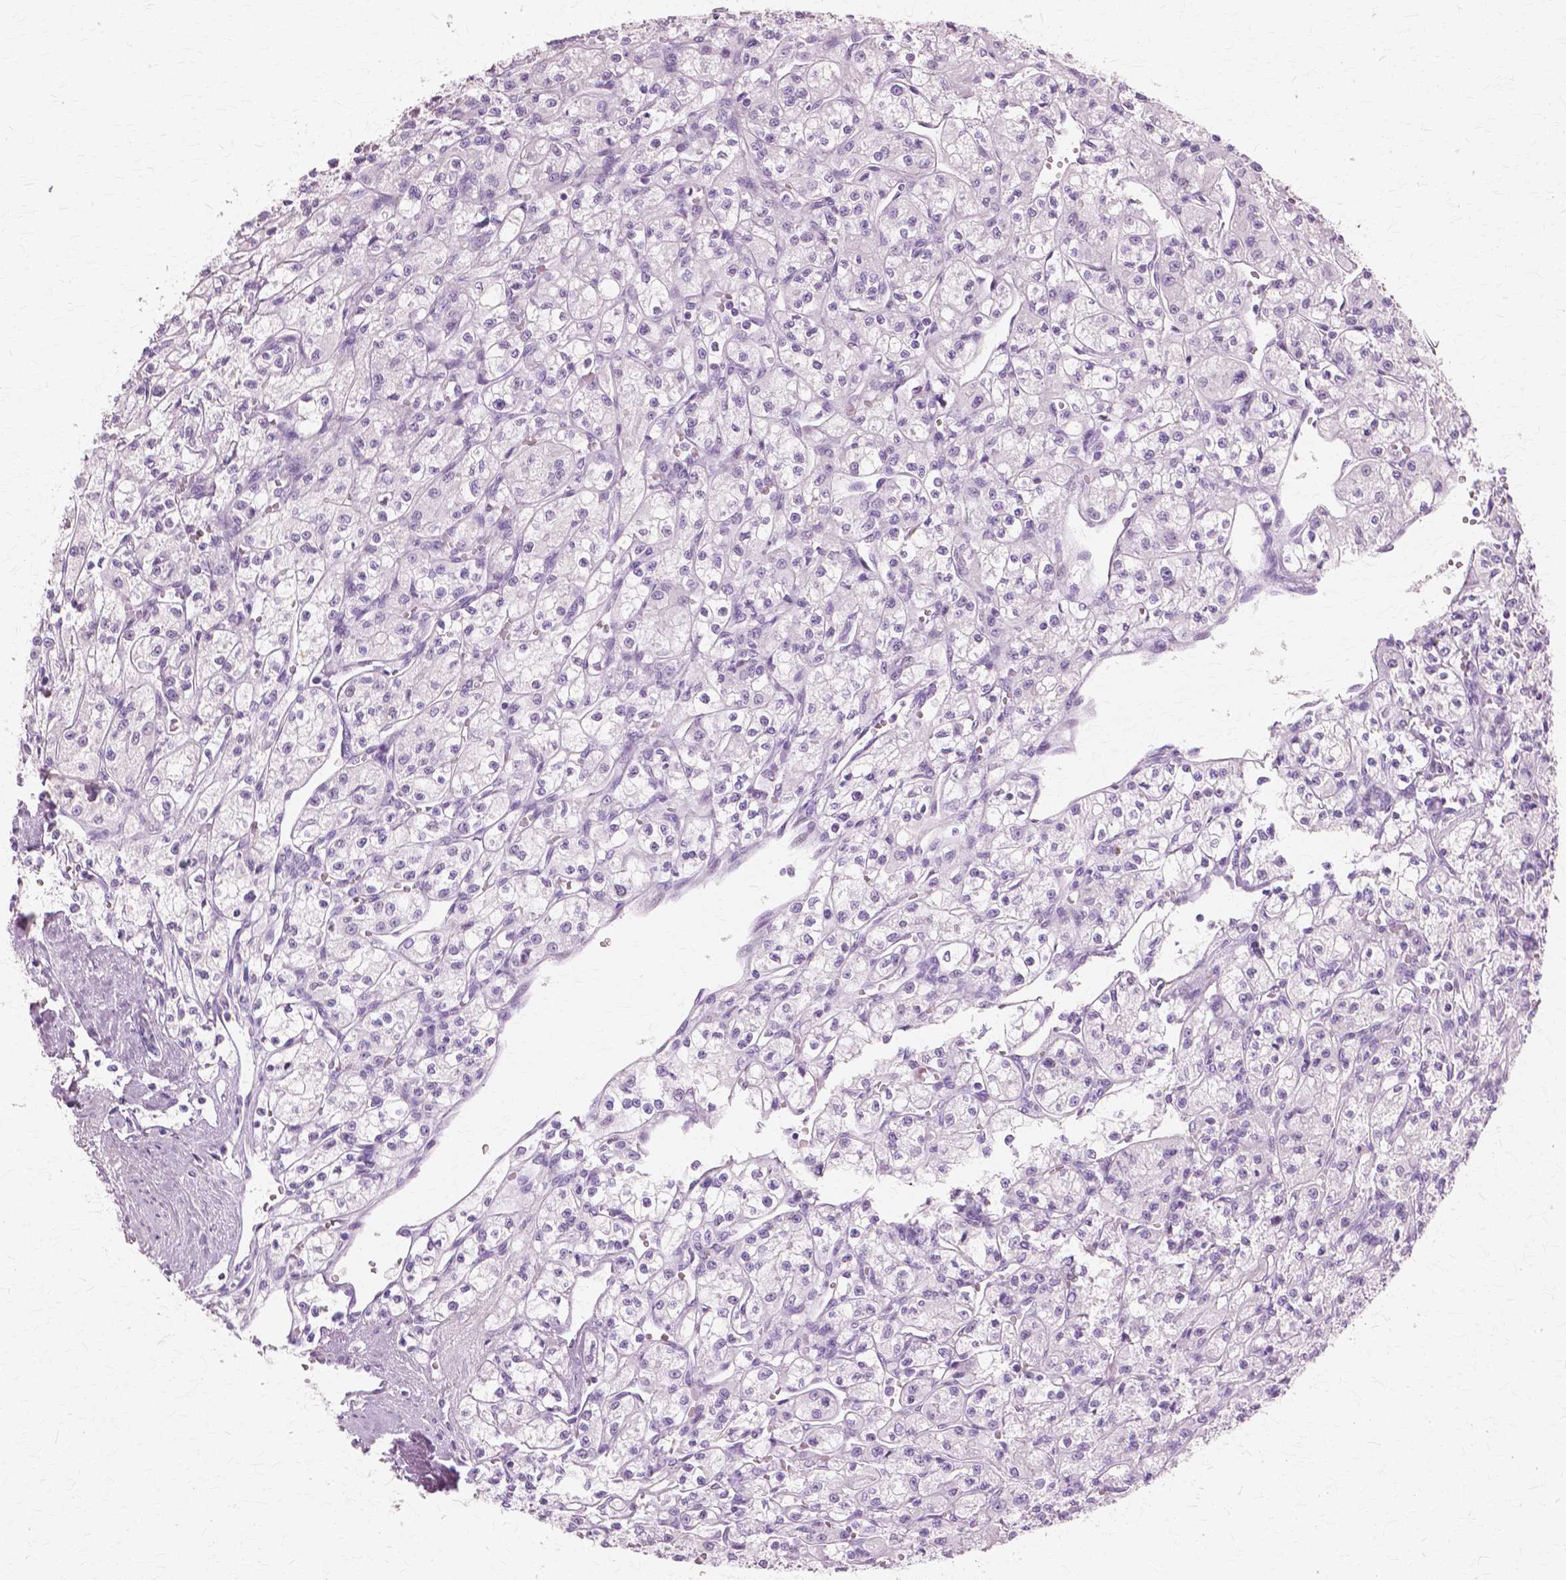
{"staining": {"intensity": "negative", "quantity": "none", "location": "none"}, "tissue": "renal cancer", "cell_type": "Tumor cells", "image_type": "cancer", "snomed": [{"axis": "morphology", "description": "Adenocarcinoma, NOS"}, {"axis": "topography", "description": "Kidney"}], "caption": "Adenocarcinoma (renal) was stained to show a protein in brown. There is no significant staining in tumor cells.", "gene": "SFTPD", "patient": {"sex": "female", "age": 70}}